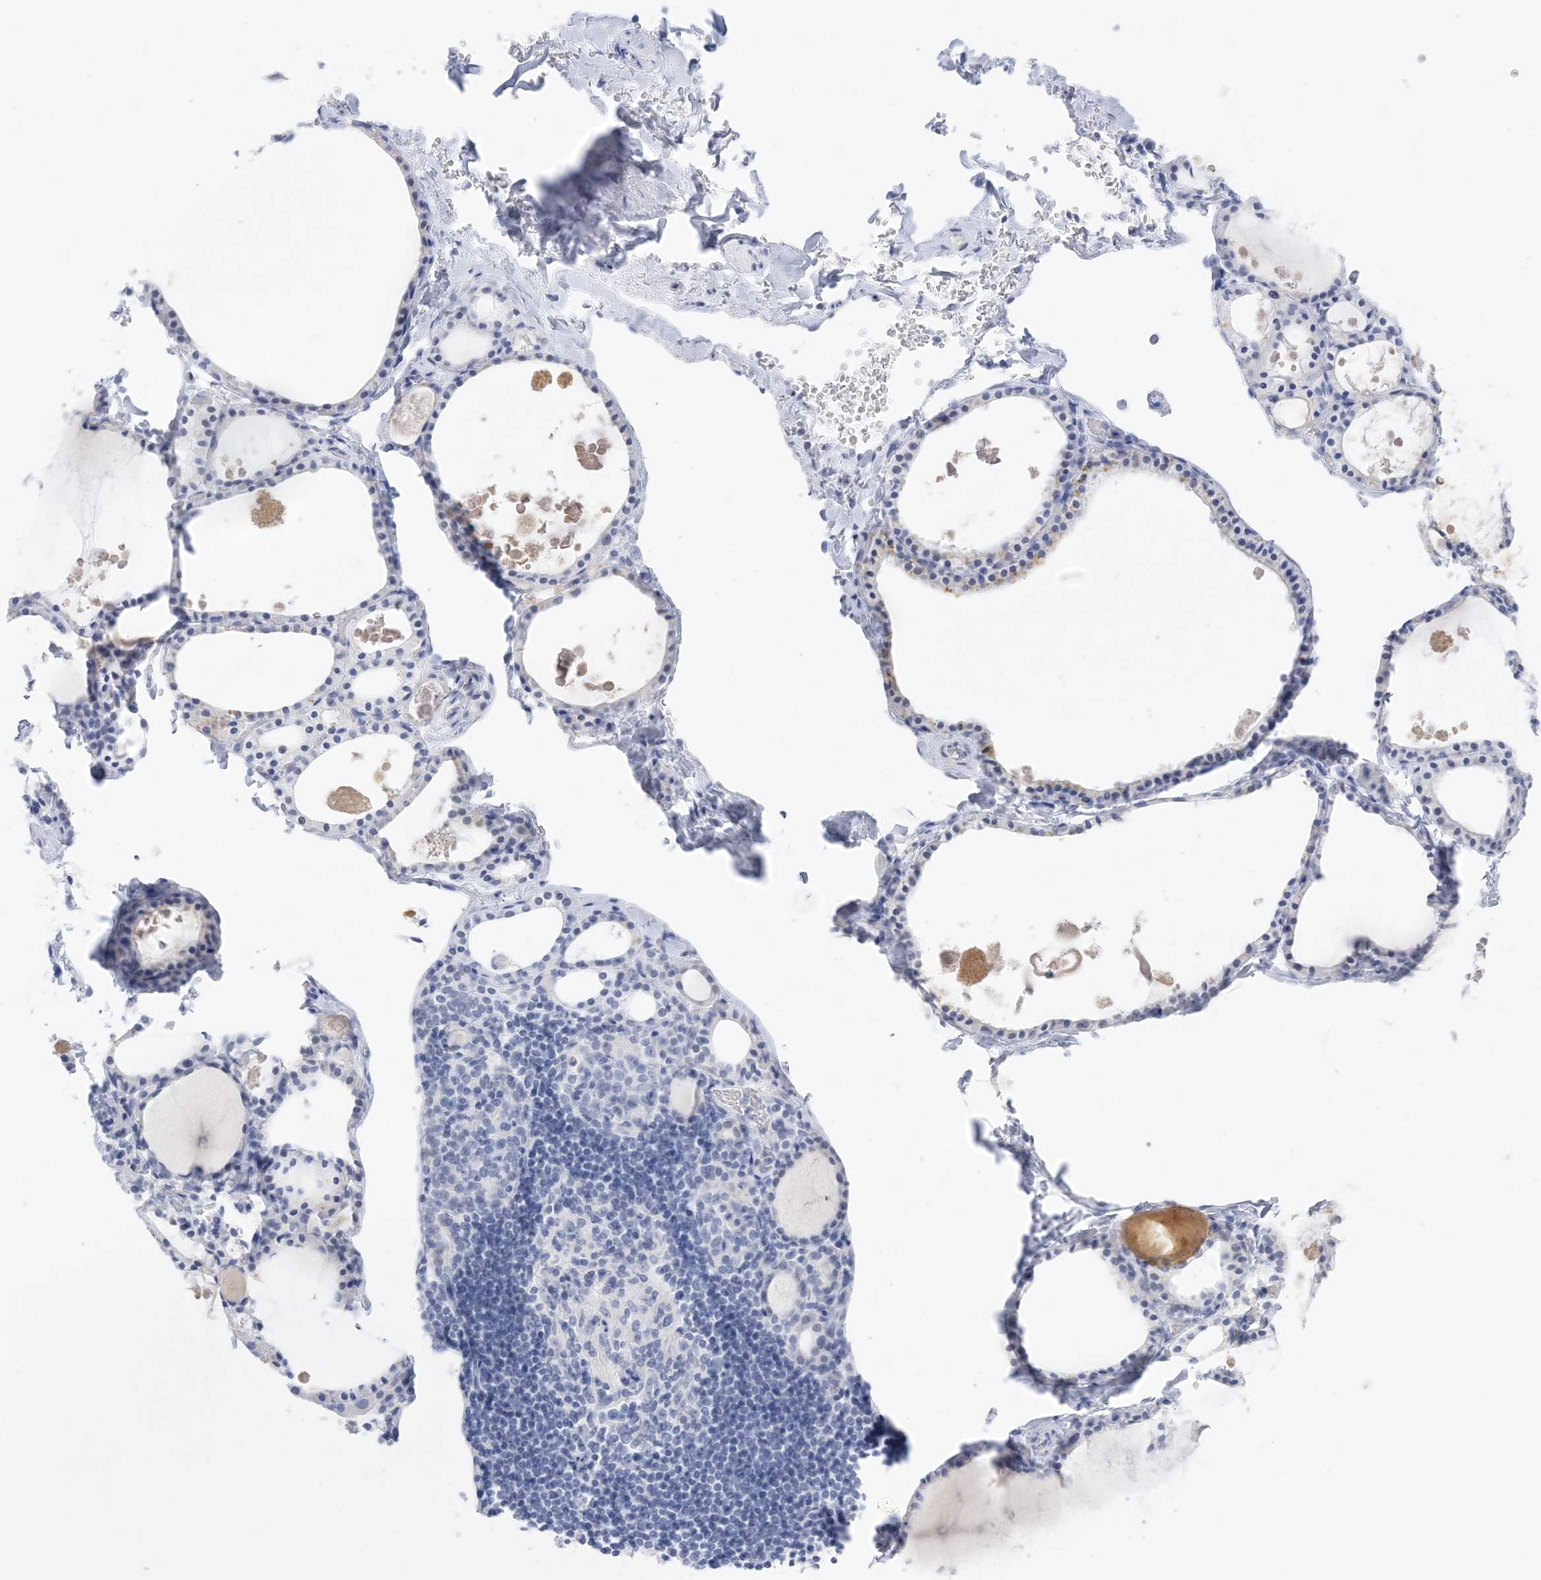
{"staining": {"intensity": "negative", "quantity": "none", "location": "none"}, "tissue": "thyroid gland", "cell_type": "Glandular cells", "image_type": "normal", "snomed": [{"axis": "morphology", "description": "Normal tissue, NOS"}, {"axis": "topography", "description": "Thyroid gland"}], "caption": "The micrograph shows no significant expression in glandular cells of thyroid gland.", "gene": "SH3YL1", "patient": {"sex": "male", "age": 56}}